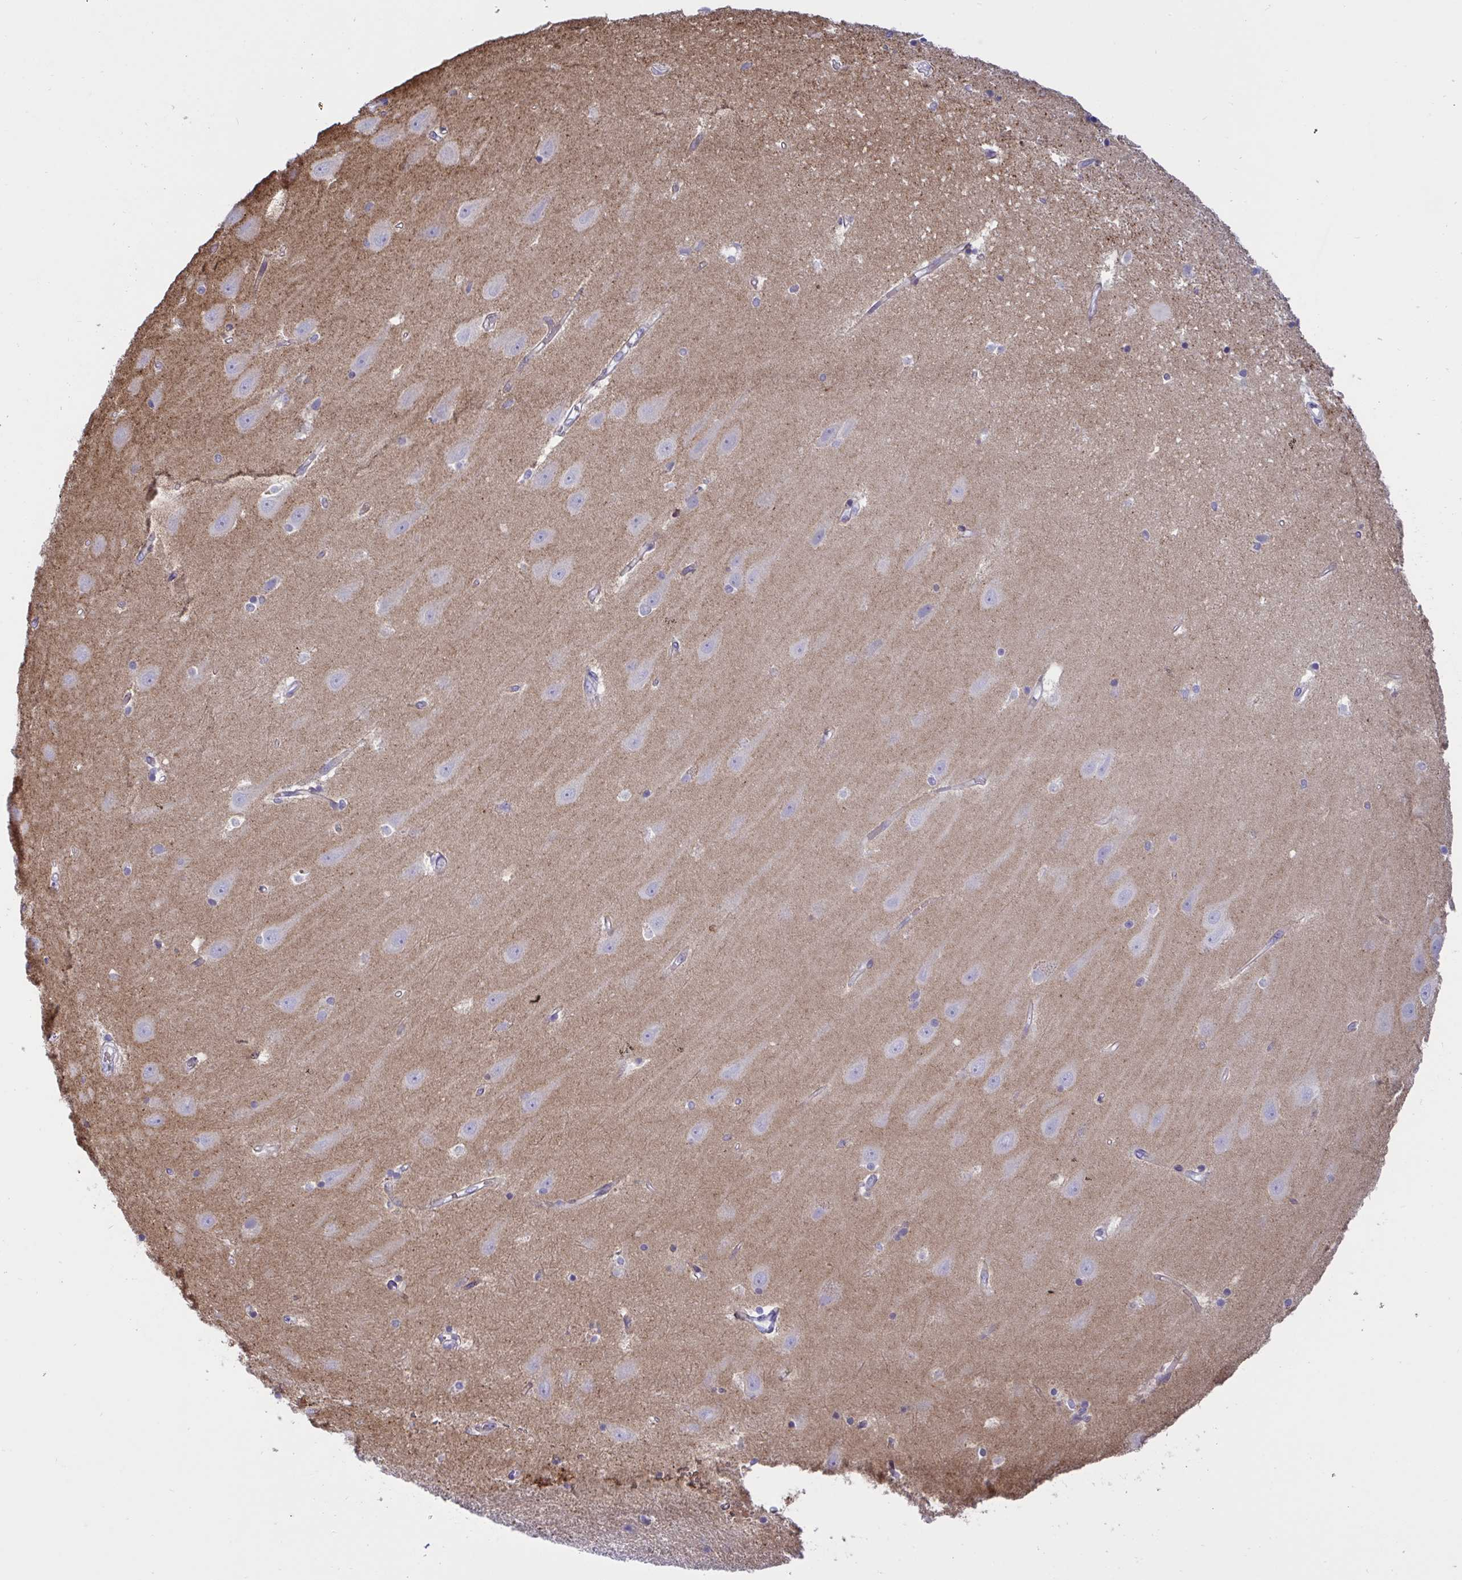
{"staining": {"intensity": "negative", "quantity": "none", "location": "none"}, "tissue": "hippocampus", "cell_type": "Glial cells", "image_type": "normal", "snomed": [{"axis": "morphology", "description": "Normal tissue, NOS"}, {"axis": "topography", "description": "Hippocampus"}], "caption": "DAB (3,3'-diaminobenzidine) immunohistochemical staining of unremarkable human hippocampus reveals no significant expression in glial cells.", "gene": "NTN1", "patient": {"sex": "male", "age": 63}}